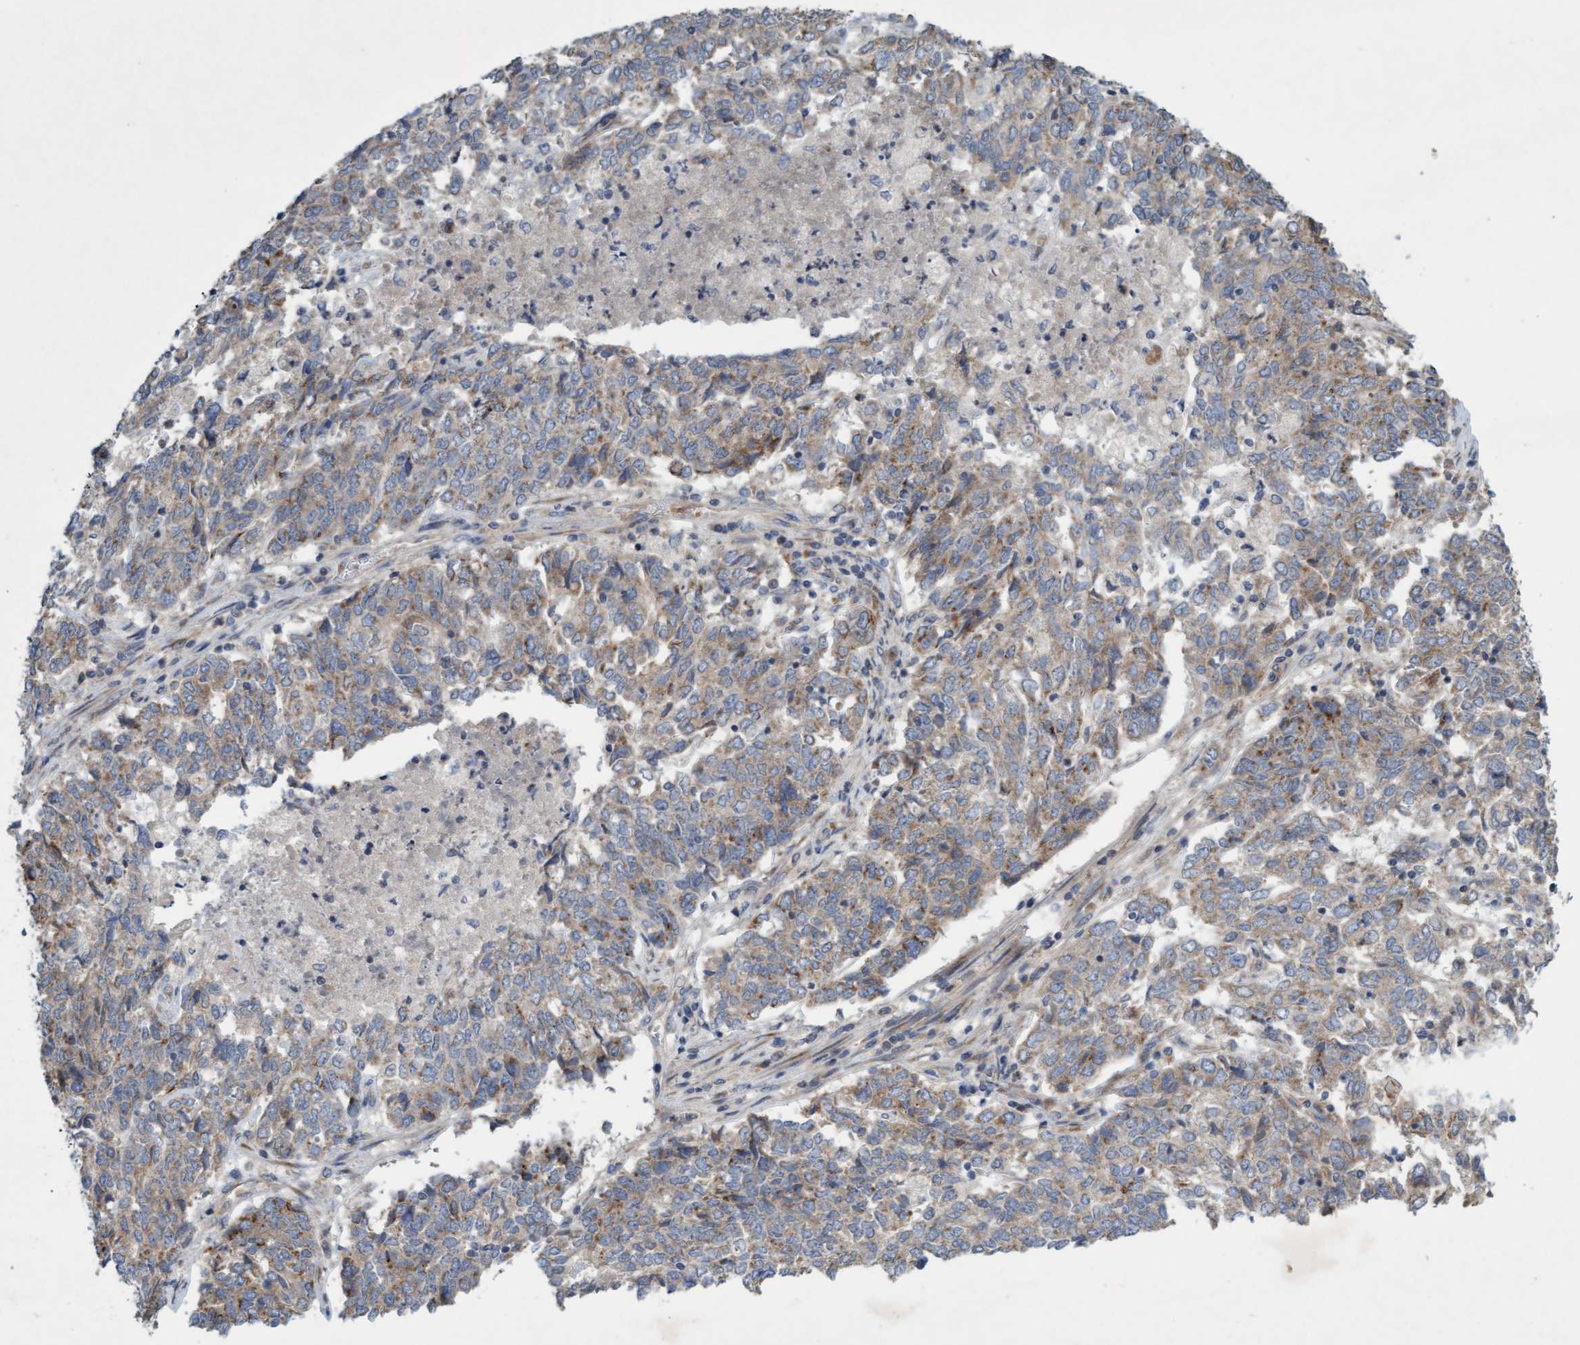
{"staining": {"intensity": "weak", "quantity": ">75%", "location": "cytoplasmic/membranous"}, "tissue": "endometrial cancer", "cell_type": "Tumor cells", "image_type": "cancer", "snomed": [{"axis": "morphology", "description": "Adenocarcinoma, NOS"}, {"axis": "topography", "description": "Endometrium"}], "caption": "DAB (3,3'-diaminobenzidine) immunohistochemical staining of human endometrial adenocarcinoma demonstrates weak cytoplasmic/membranous protein staining in approximately >75% of tumor cells.", "gene": "DDHD2", "patient": {"sex": "female", "age": 80}}